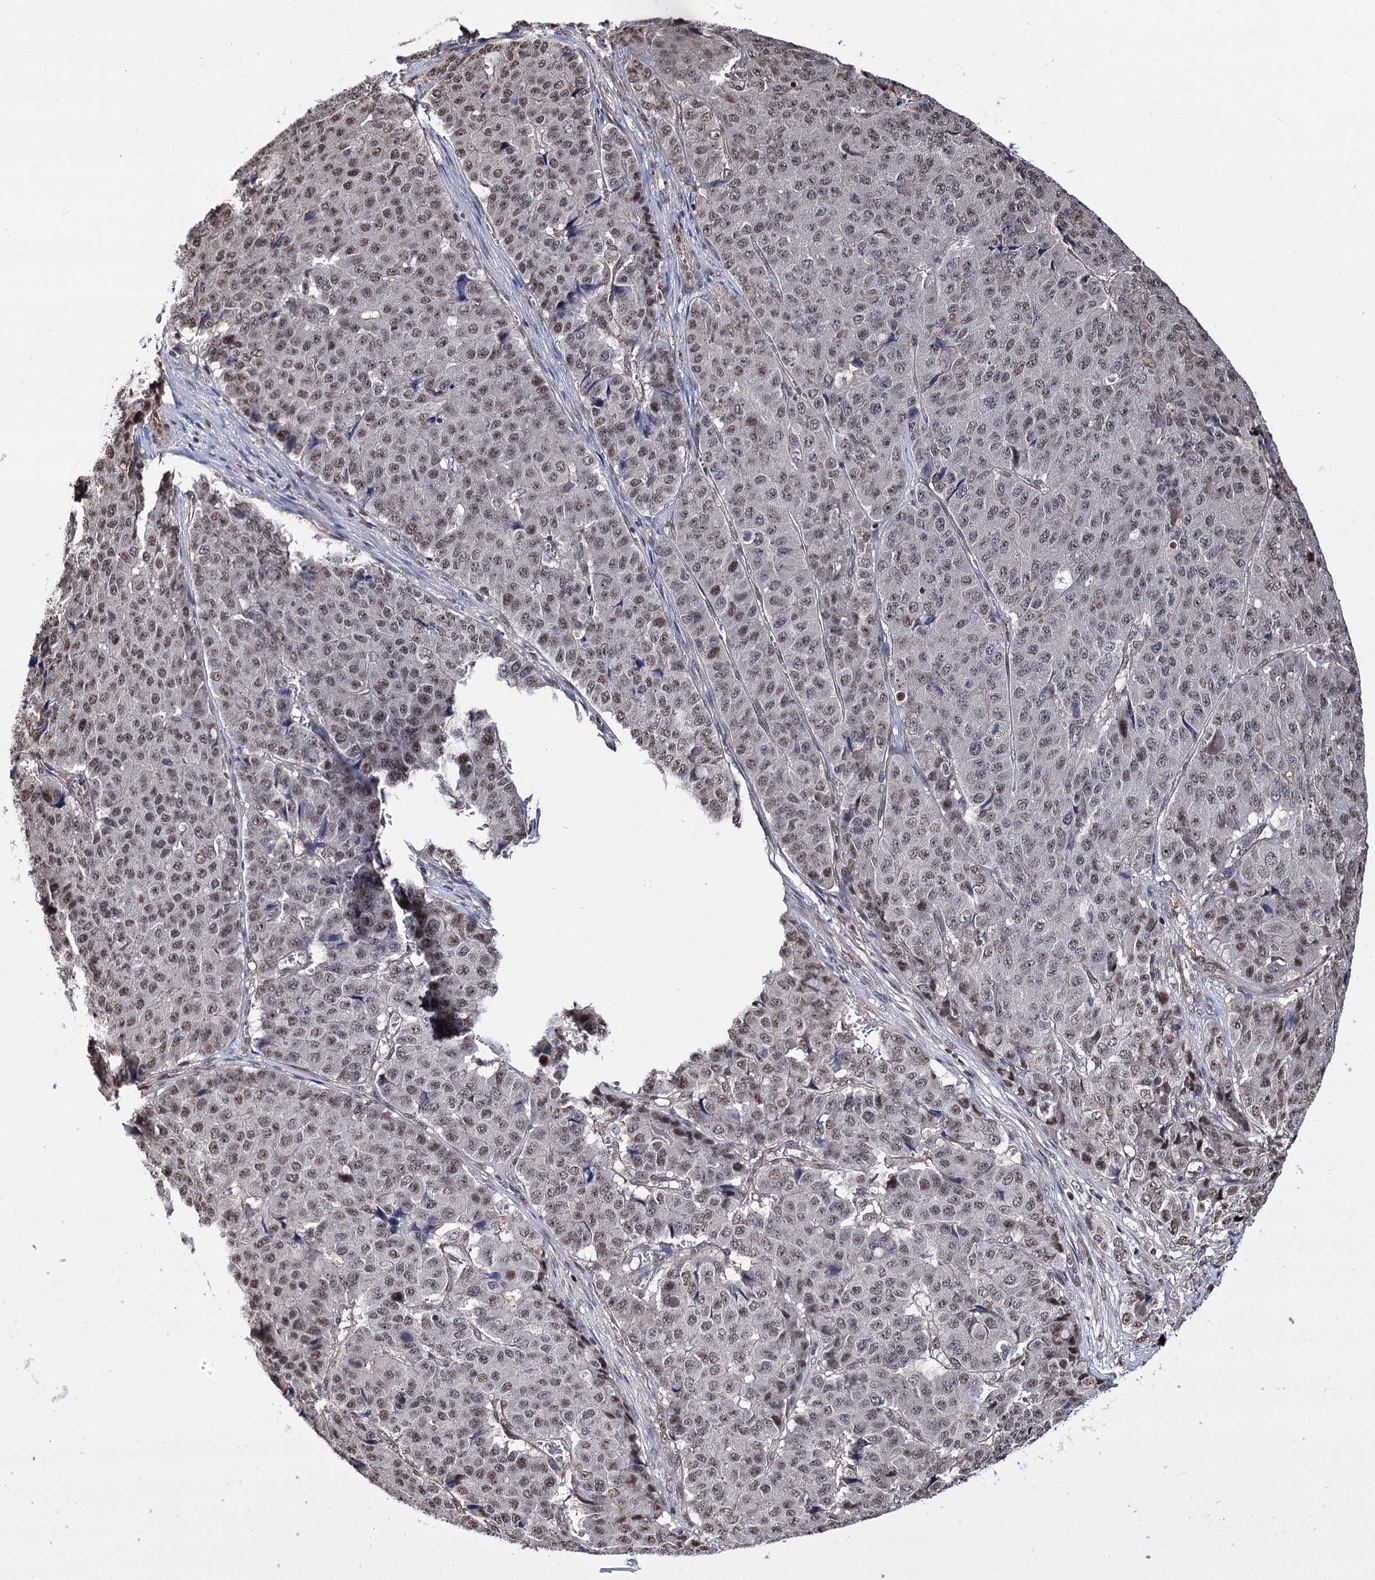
{"staining": {"intensity": "weak", "quantity": "<25%", "location": "nuclear"}, "tissue": "pancreatic cancer", "cell_type": "Tumor cells", "image_type": "cancer", "snomed": [{"axis": "morphology", "description": "Adenocarcinoma, NOS"}, {"axis": "topography", "description": "Pancreas"}], "caption": "An IHC photomicrograph of pancreatic adenocarcinoma is shown. There is no staining in tumor cells of pancreatic adenocarcinoma. Nuclei are stained in blue.", "gene": "CHMP7", "patient": {"sex": "male", "age": 50}}